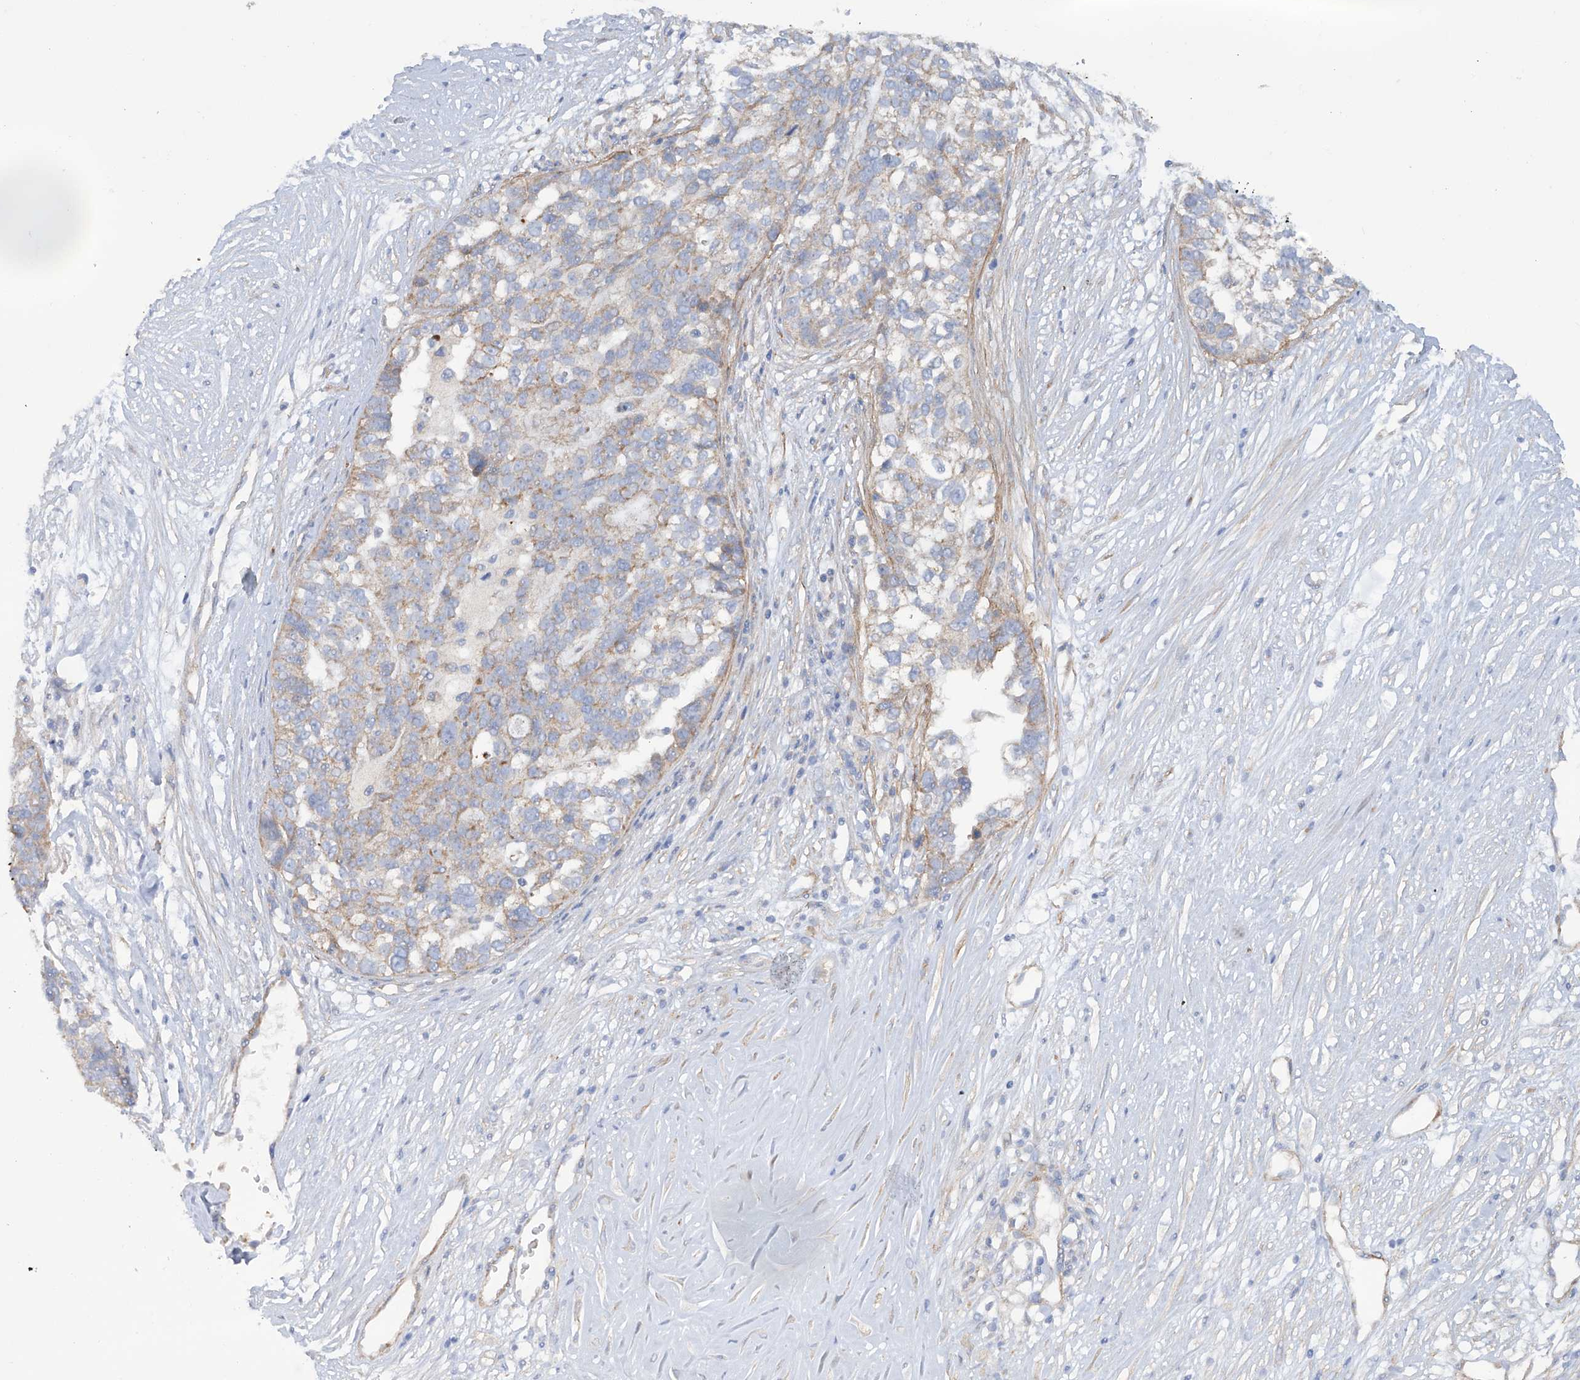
{"staining": {"intensity": "weak", "quantity": "<25%", "location": "cytoplasmic/membranous"}, "tissue": "ovarian cancer", "cell_type": "Tumor cells", "image_type": "cancer", "snomed": [{"axis": "morphology", "description": "Cystadenocarcinoma, serous, NOS"}, {"axis": "topography", "description": "Ovary"}], "caption": "Immunohistochemical staining of human serous cystadenocarcinoma (ovarian) displays no significant staining in tumor cells.", "gene": "TMEM209", "patient": {"sex": "female", "age": 59}}